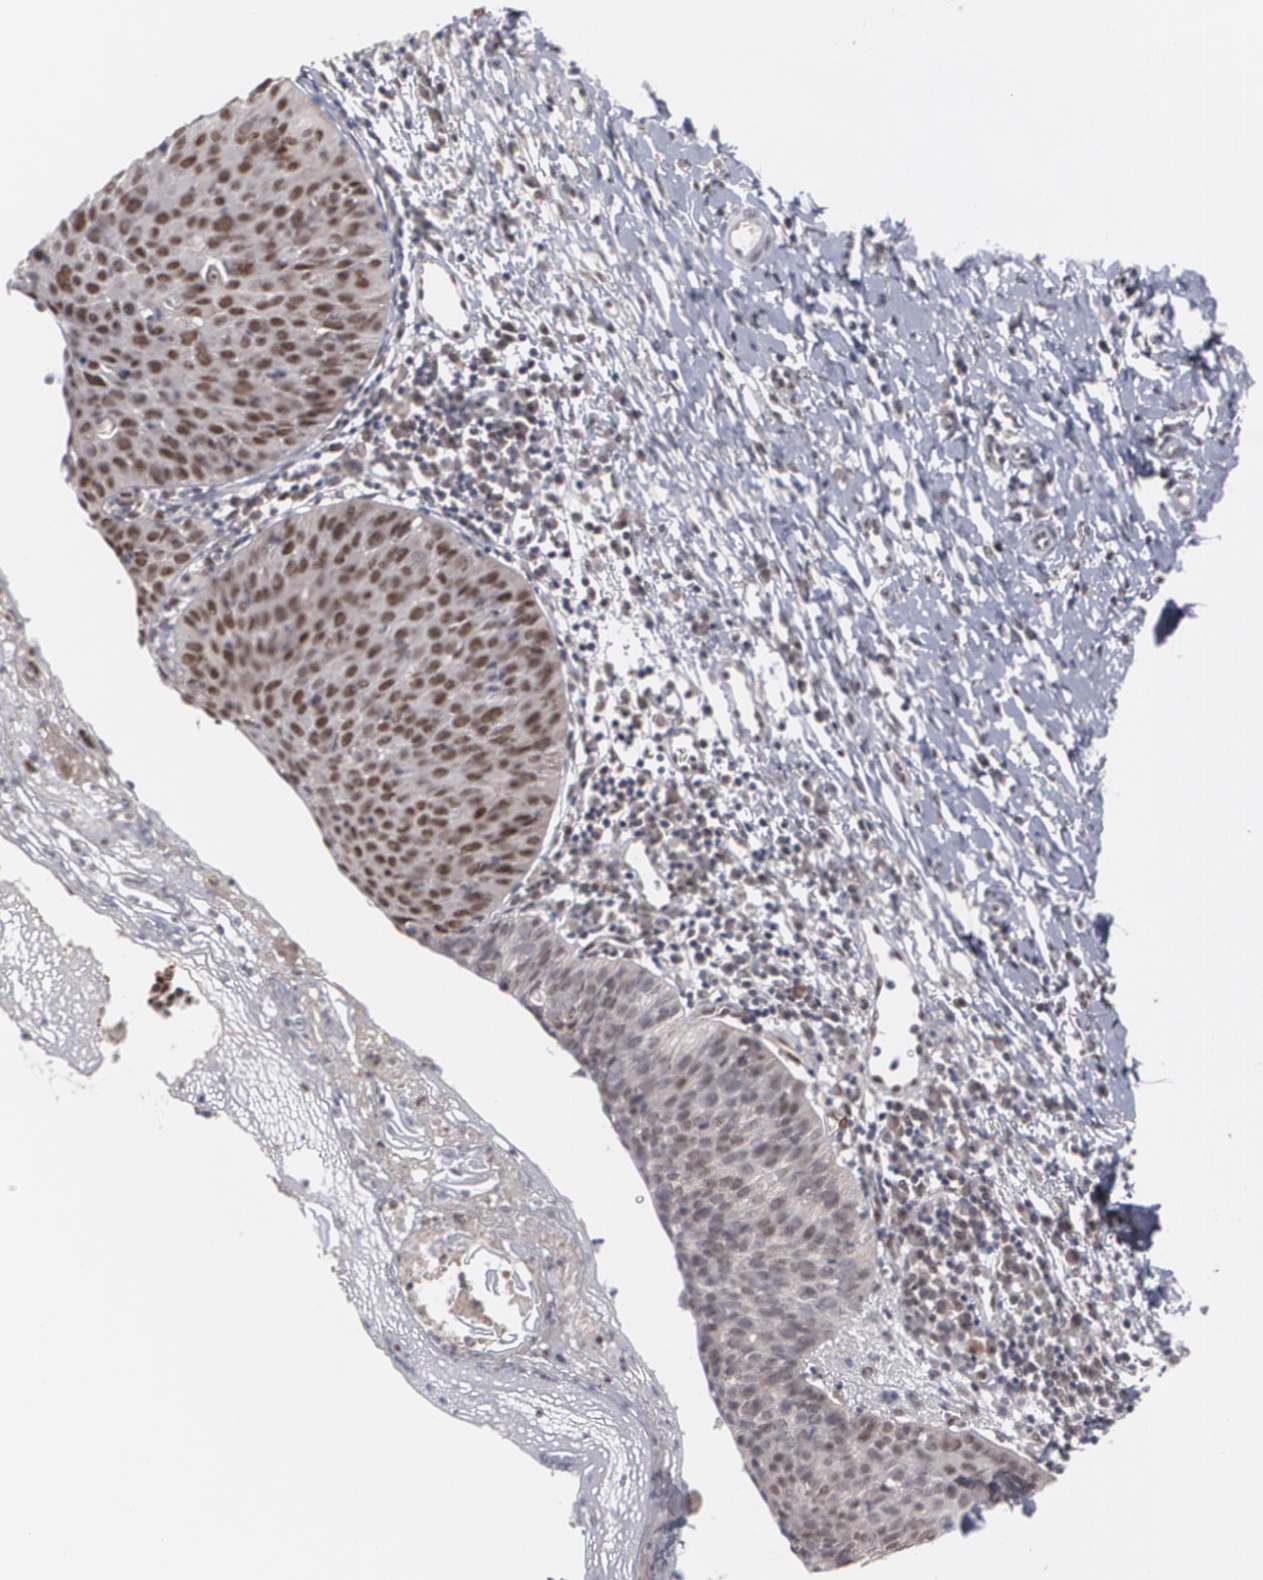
{"staining": {"intensity": "moderate", "quantity": ">75%", "location": "nuclear"}, "tissue": "cervical cancer", "cell_type": "Tumor cells", "image_type": "cancer", "snomed": [{"axis": "morphology", "description": "Normal tissue, NOS"}, {"axis": "morphology", "description": "Squamous cell carcinoma, NOS"}, {"axis": "topography", "description": "Cervix"}], "caption": "The histopathology image demonstrates a brown stain indicating the presence of a protein in the nuclear of tumor cells in cervical cancer (squamous cell carcinoma).", "gene": "INTS6", "patient": {"sex": "female", "age": 39}}